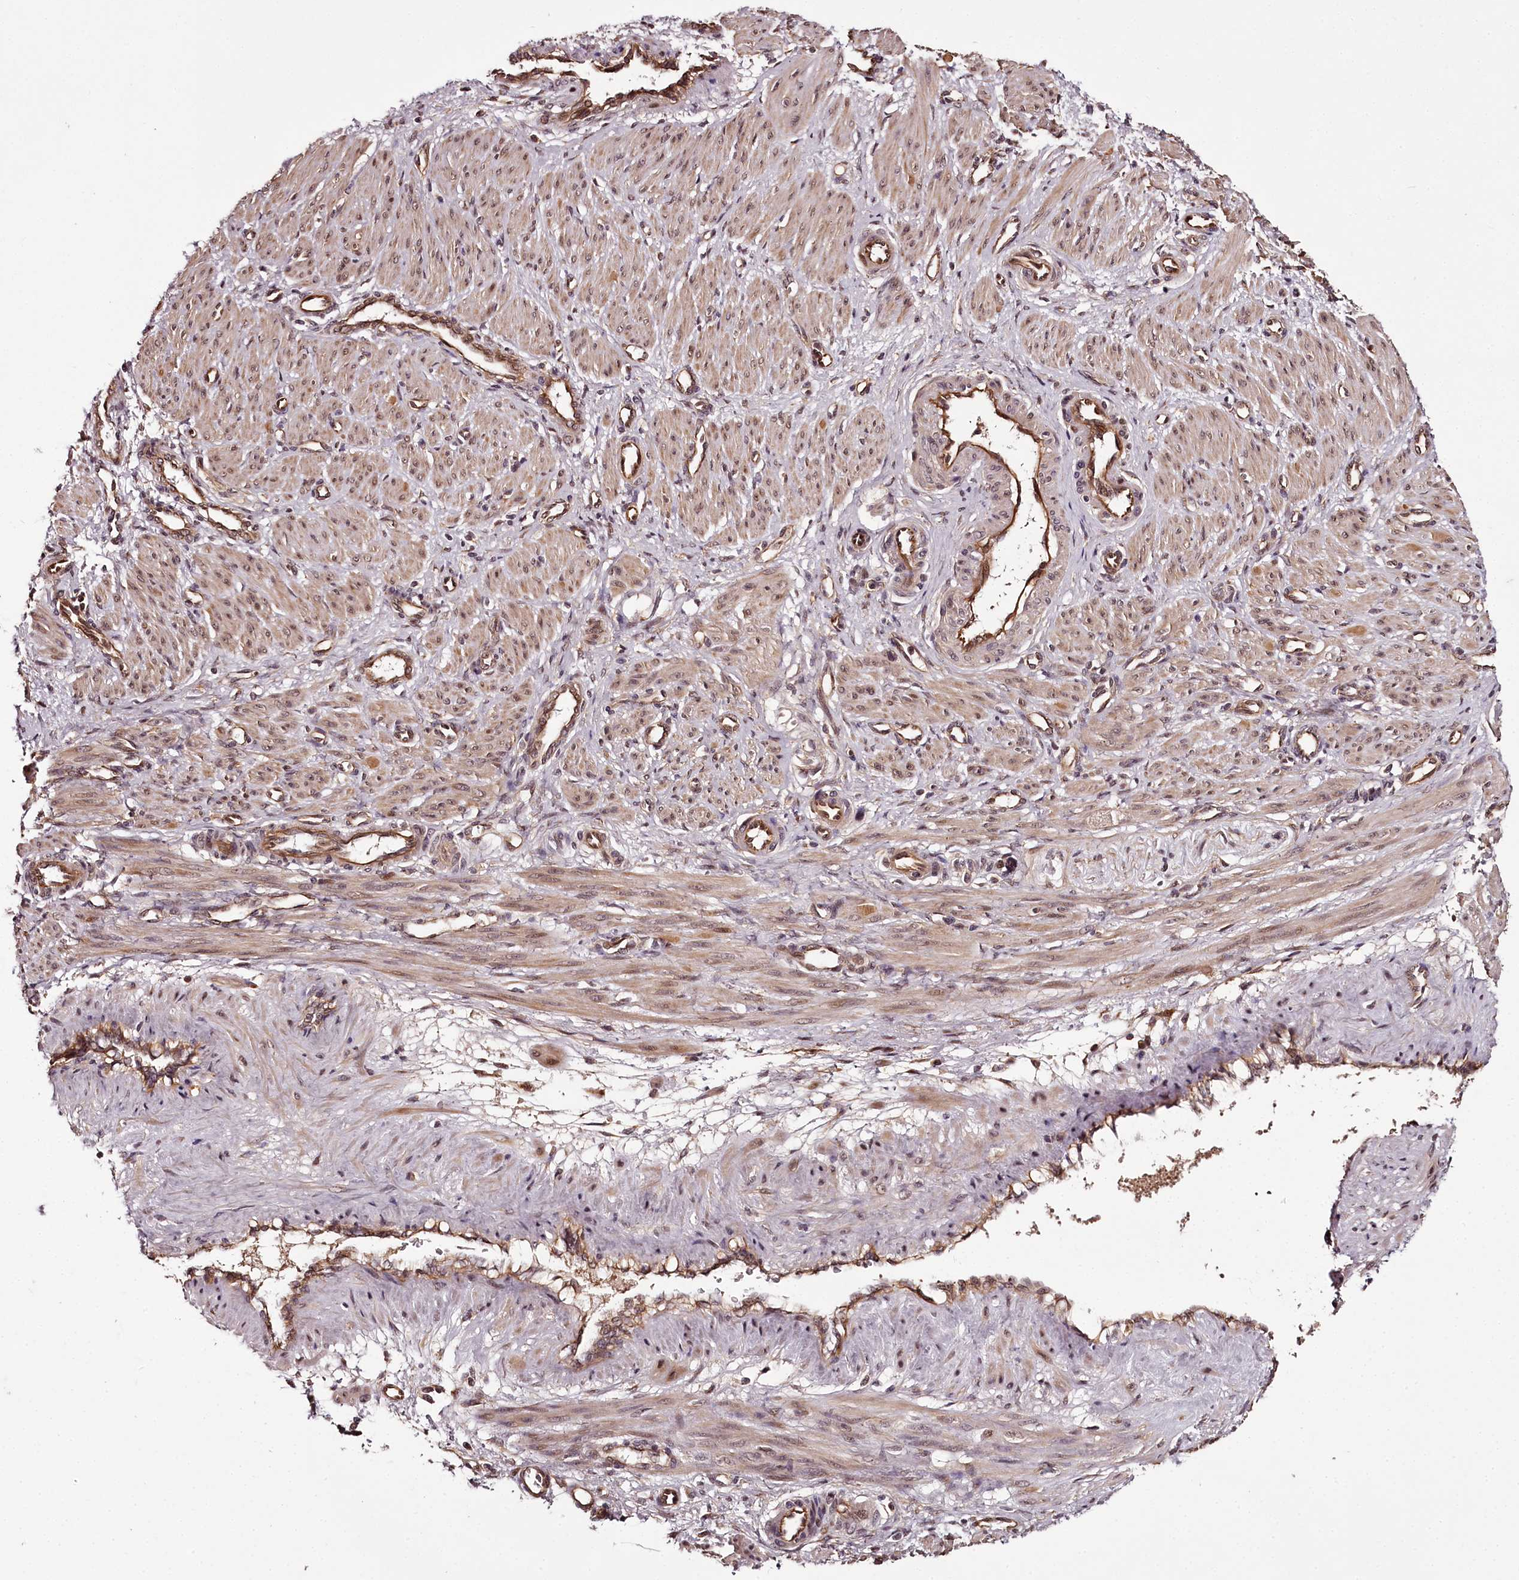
{"staining": {"intensity": "moderate", "quantity": "25%-75%", "location": "cytoplasmic/membranous,nuclear"}, "tissue": "smooth muscle", "cell_type": "Smooth muscle cells", "image_type": "normal", "snomed": [{"axis": "morphology", "description": "Normal tissue, NOS"}, {"axis": "topography", "description": "Endometrium"}], "caption": "A high-resolution micrograph shows IHC staining of benign smooth muscle, which reveals moderate cytoplasmic/membranous,nuclear positivity in about 25%-75% of smooth muscle cells. (brown staining indicates protein expression, while blue staining denotes nuclei).", "gene": "MAML3", "patient": {"sex": "female", "age": 33}}